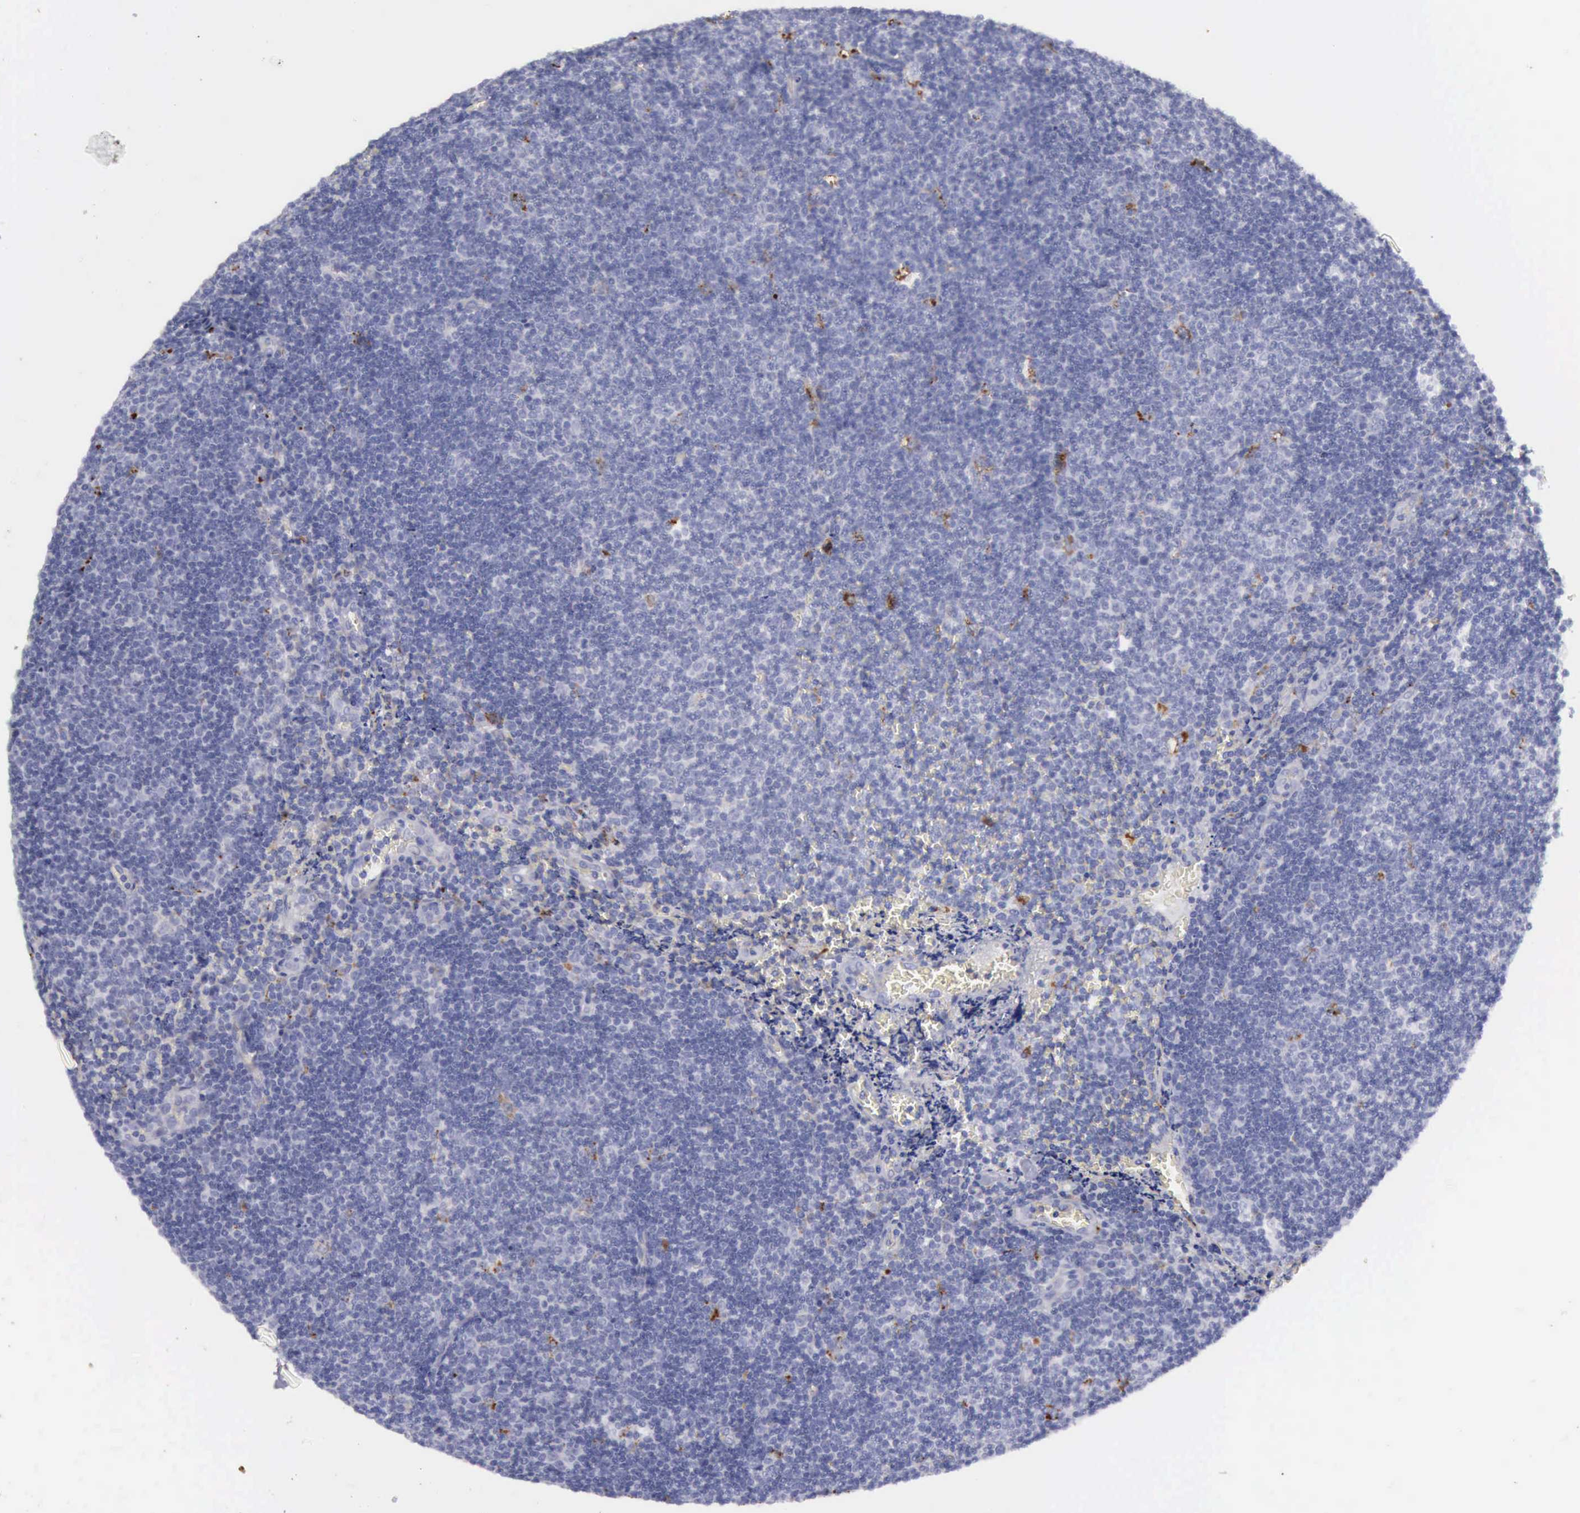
{"staining": {"intensity": "negative", "quantity": "none", "location": "none"}, "tissue": "lymphoma", "cell_type": "Tumor cells", "image_type": "cancer", "snomed": [{"axis": "morphology", "description": "Malignant lymphoma, non-Hodgkin's type, Low grade"}, {"axis": "topography", "description": "Lymph node"}], "caption": "Immunohistochemistry photomicrograph of low-grade malignant lymphoma, non-Hodgkin's type stained for a protein (brown), which reveals no expression in tumor cells.", "gene": "CTSS", "patient": {"sex": "male", "age": 49}}